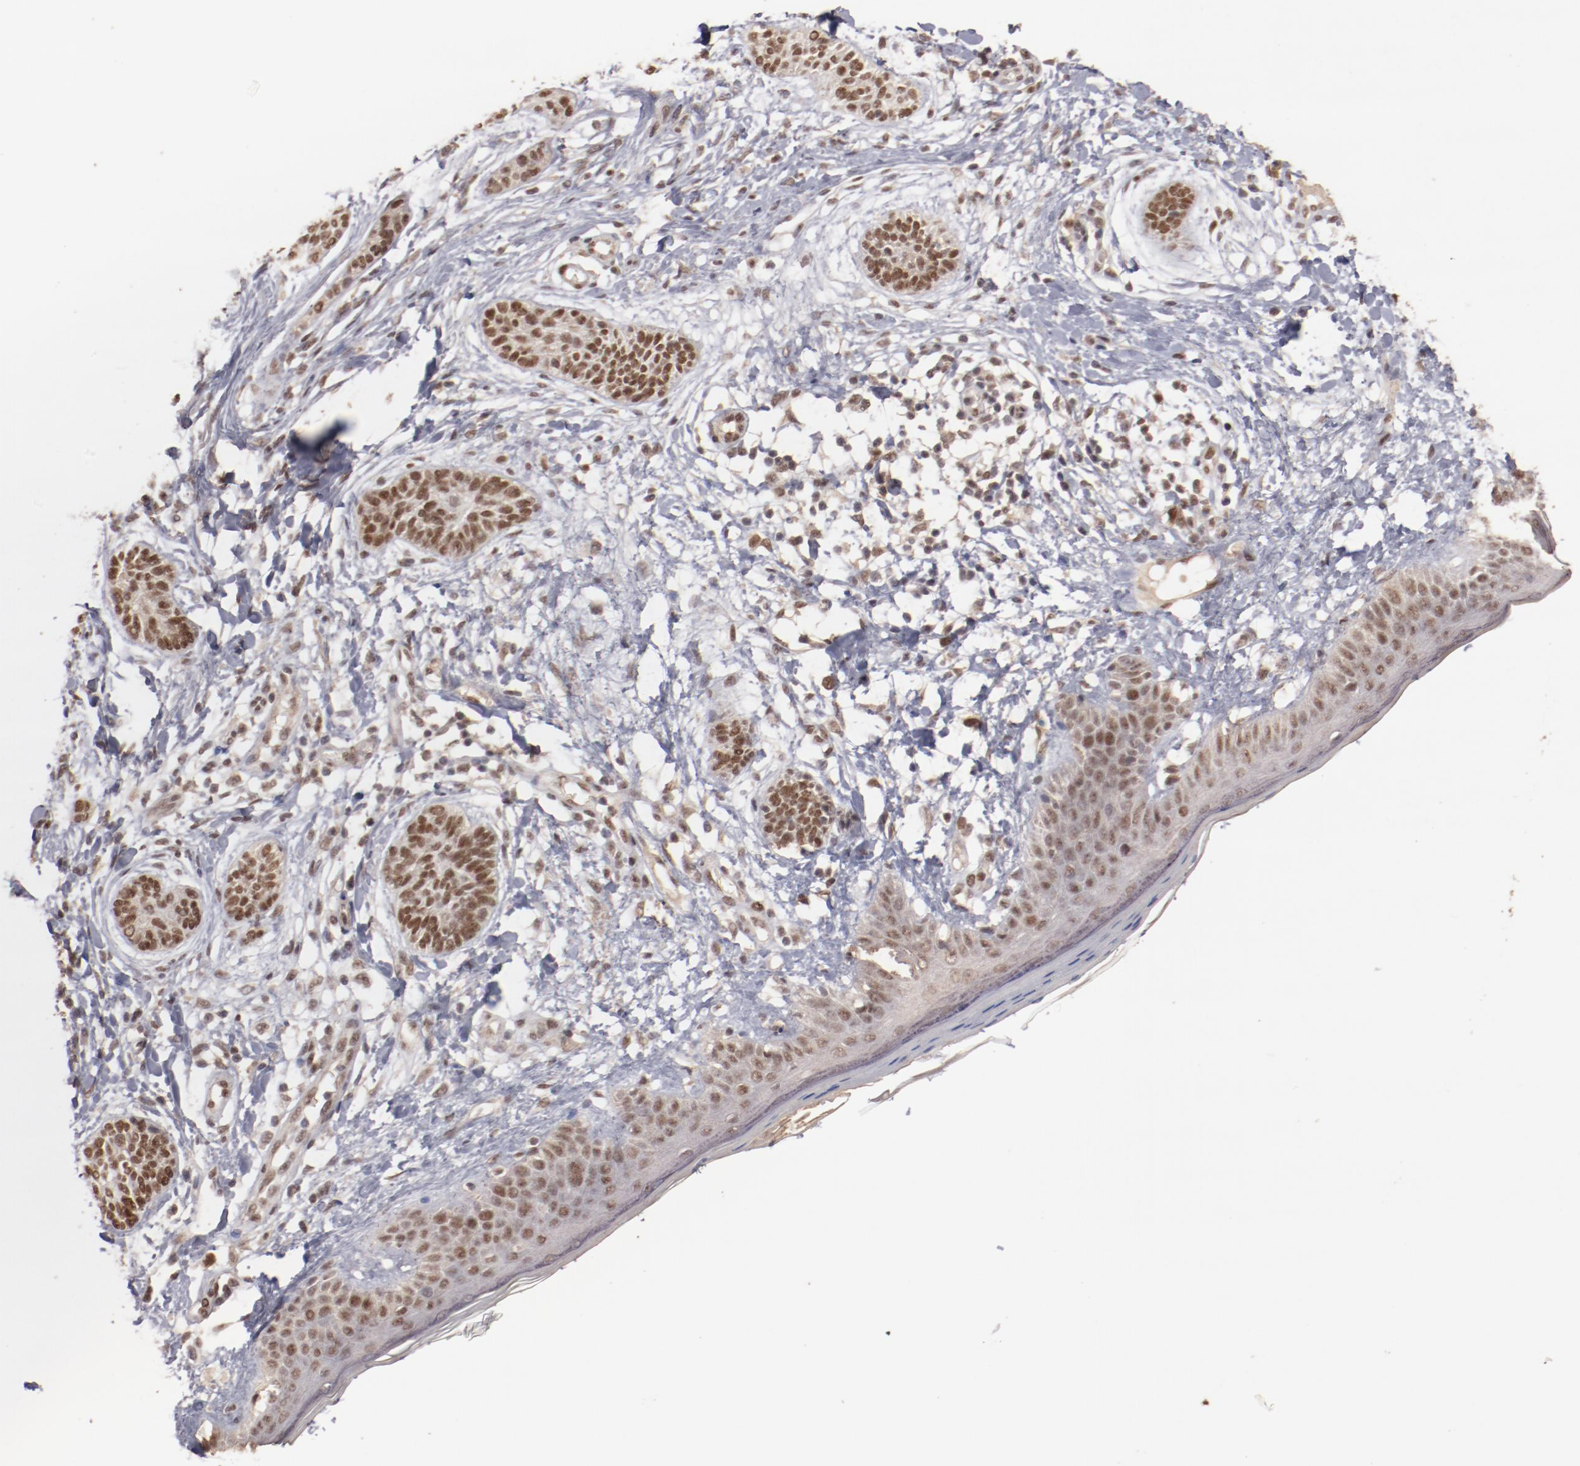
{"staining": {"intensity": "moderate", "quantity": ">75%", "location": "cytoplasmic/membranous,nuclear"}, "tissue": "skin cancer", "cell_type": "Tumor cells", "image_type": "cancer", "snomed": [{"axis": "morphology", "description": "Normal tissue, NOS"}, {"axis": "morphology", "description": "Basal cell carcinoma"}, {"axis": "topography", "description": "Skin"}], "caption": "Protein expression analysis of human basal cell carcinoma (skin) reveals moderate cytoplasmic/membranous and nuclear expression in about >75% of tumor cells. (Brightfield microscopy of DAB IHC at high magnification).", "gene": "CLOCK", "patient": {"sex": "male", "age": 63}}